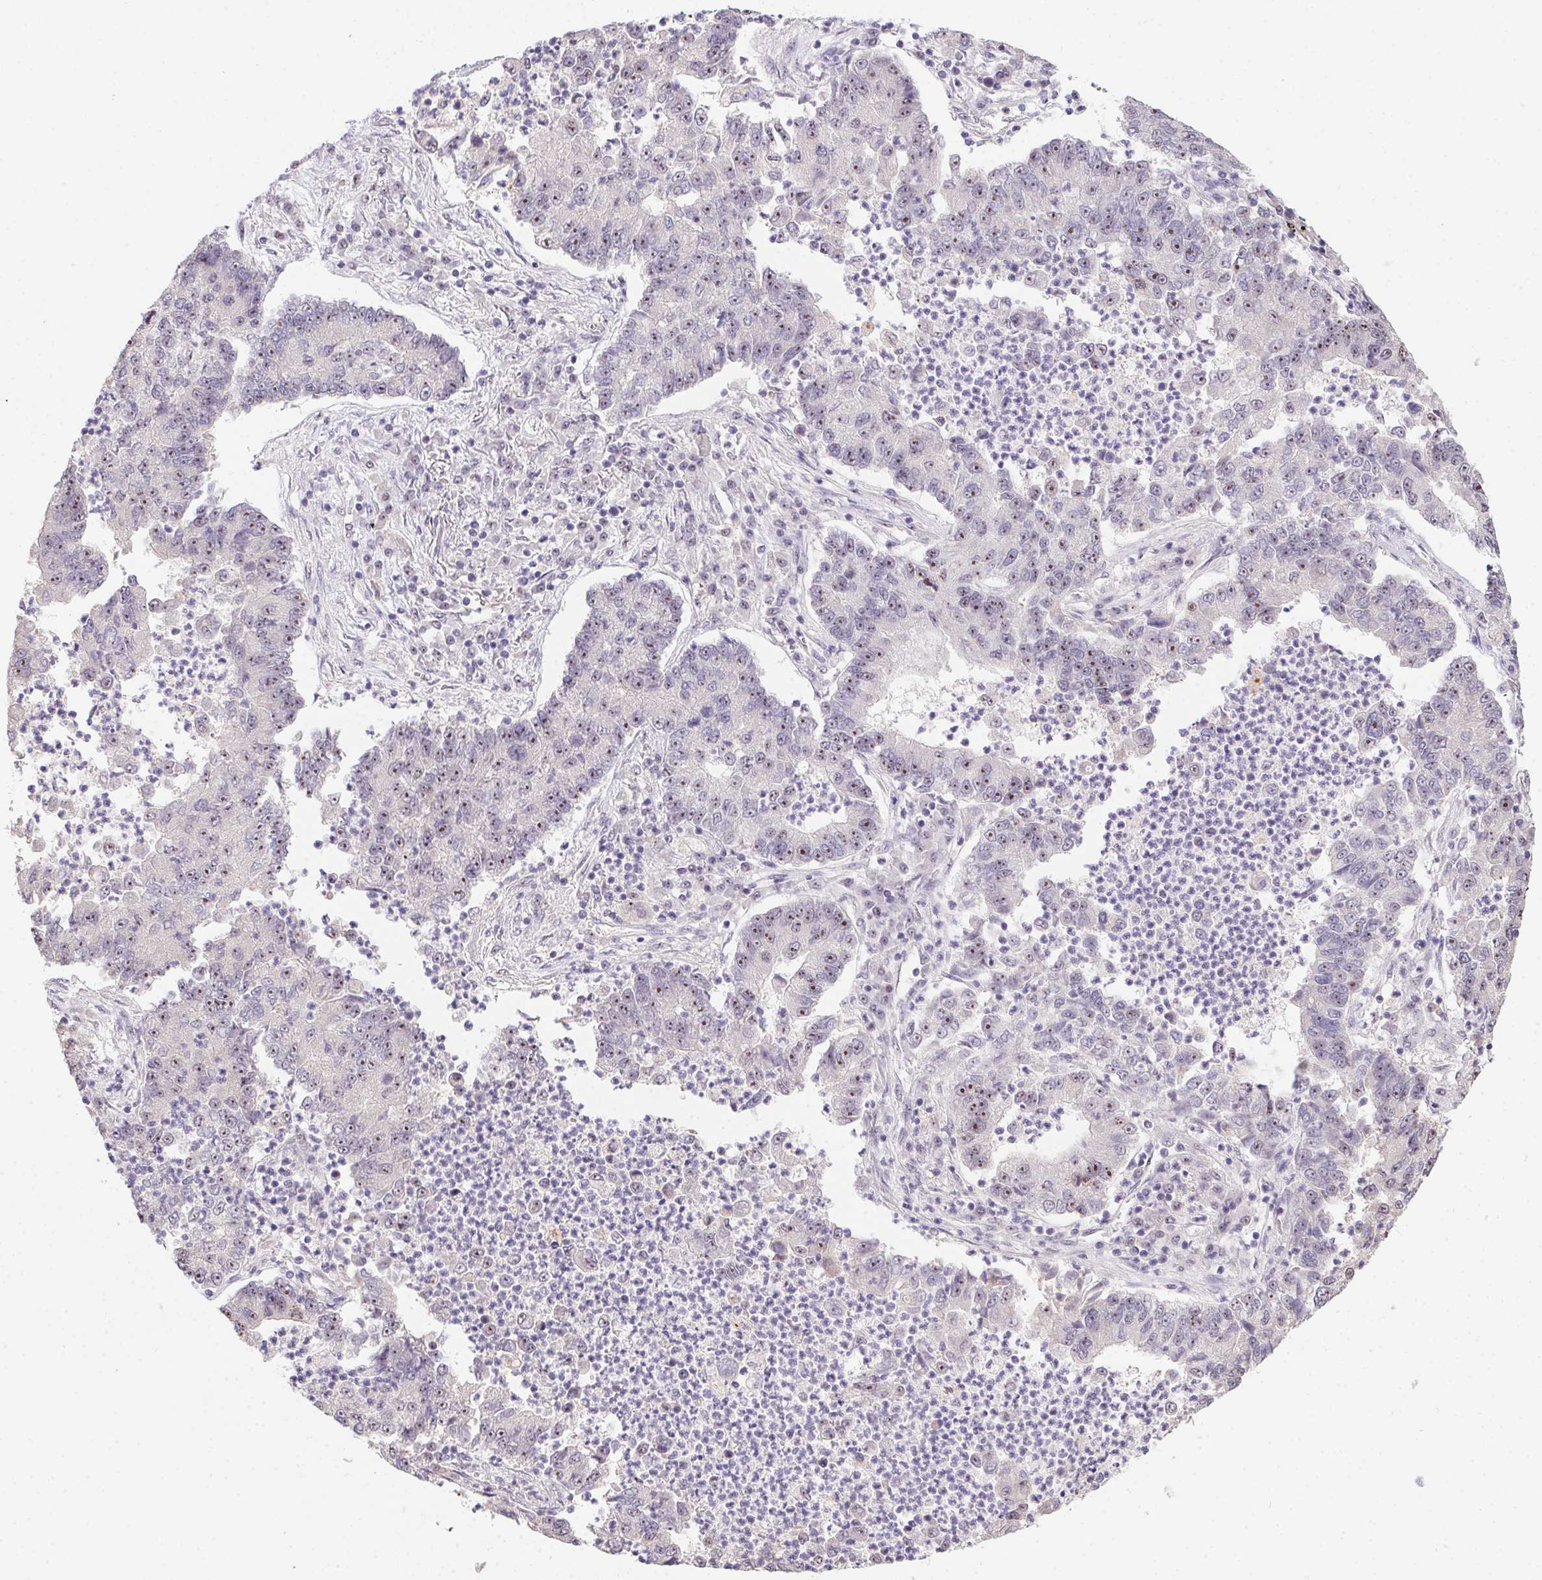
{"staining": {"intensity": "weak", "quantity": "25%-75%", "location": "nuclear"}, "tissue": "lung cancer", "cell_type": "Tumor cells", "image_type": "cancer", "snomed": [{"axis": "morphology", "description": "Adenocarcinoma, NOS"}, {"axis": "topography", "description": "Lung"}], "caption": "Adenocarcinoma (lung) tissue demonstrates weak nuclear positivity in about 25%-75% of tumor cells The protein is shown in brown color, while the nuclei are stained blue.", "gene": "BATF2", "patient": {"sex": "female", "age": 57}}